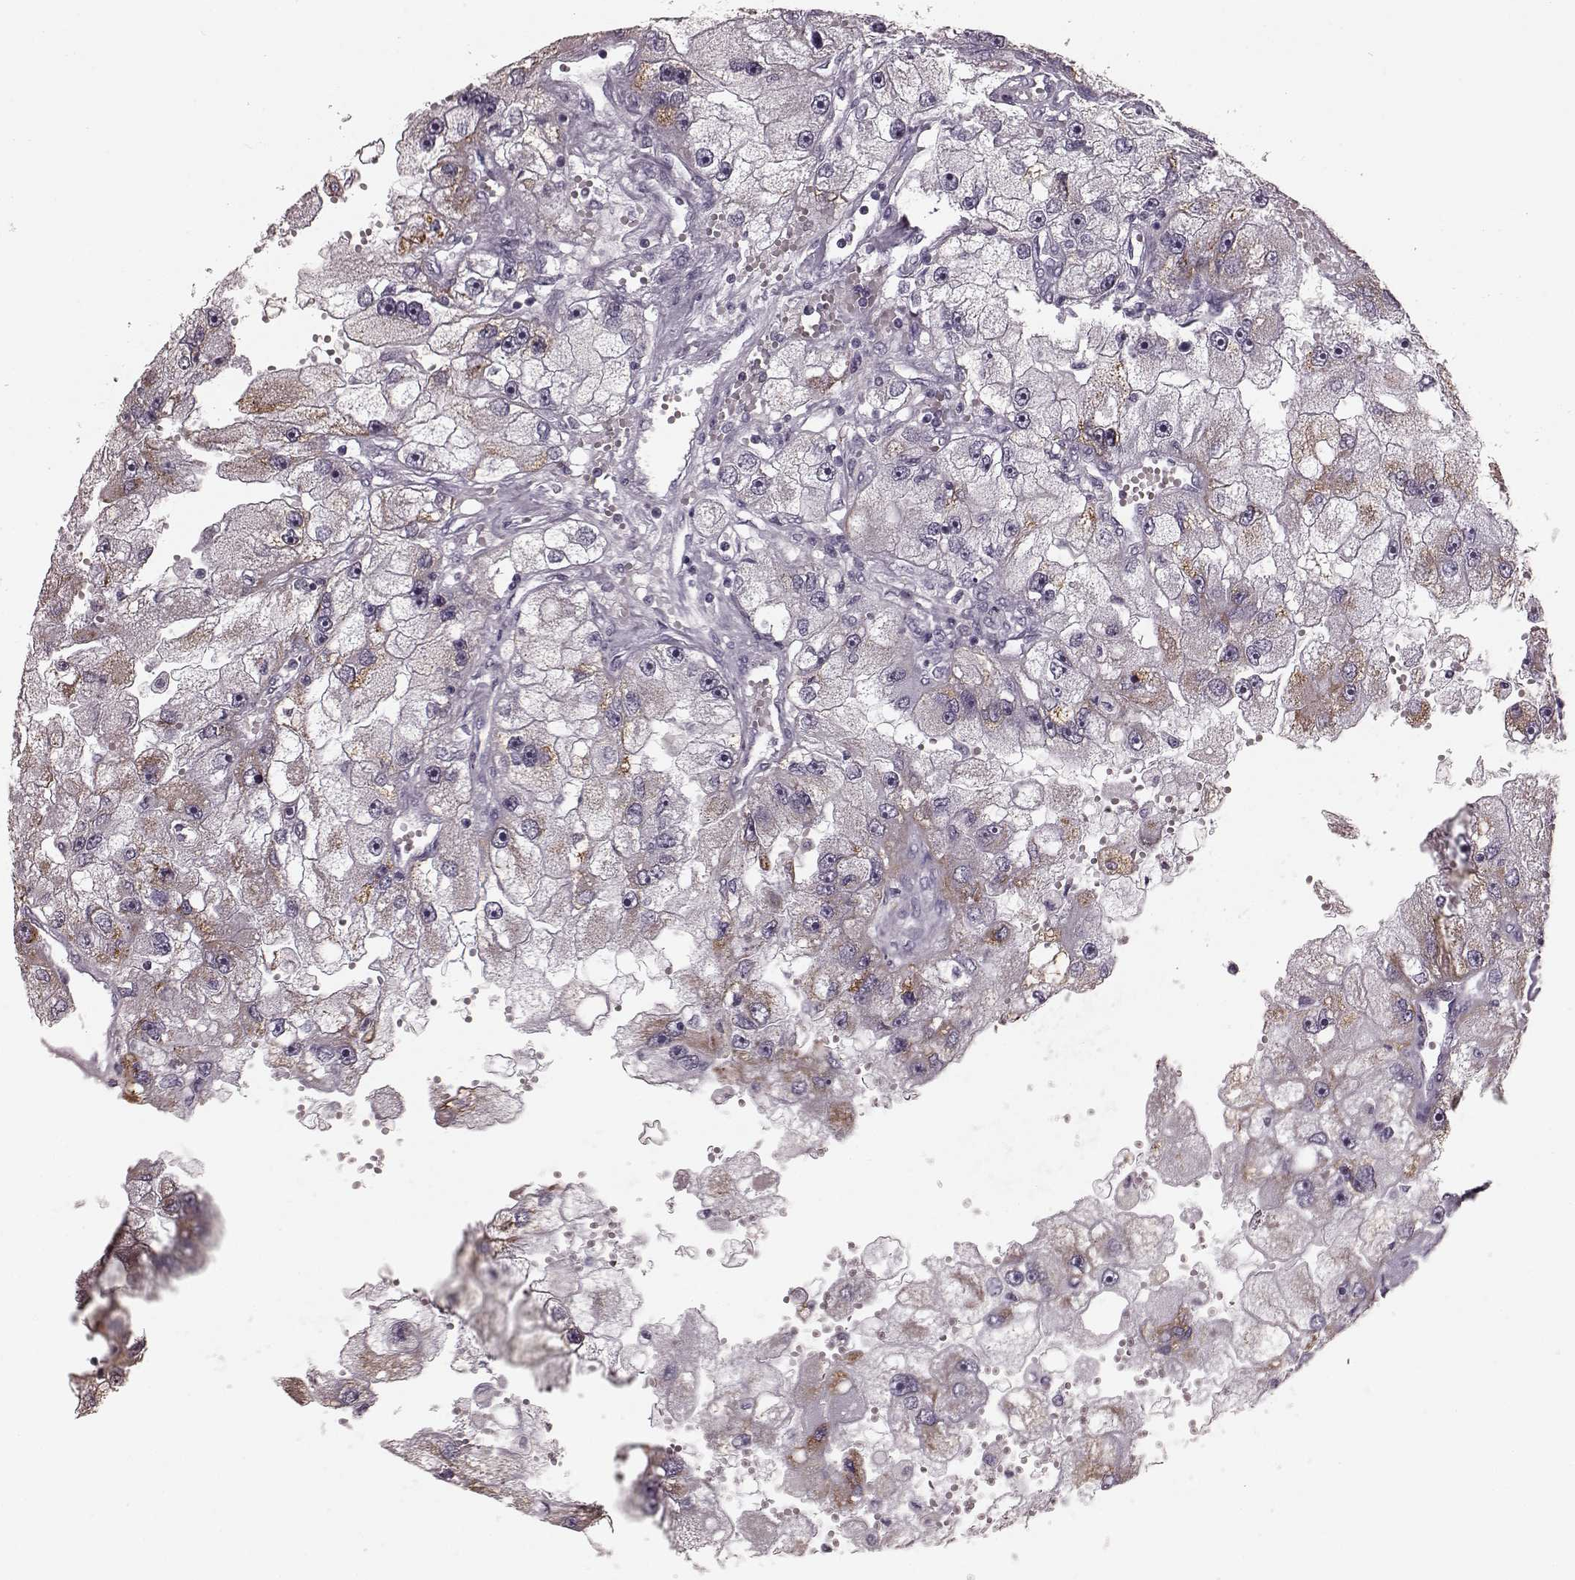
{"staining": {"intensity": "weak", "quantity": "<25%", "location": "cytoplasmic/membranous"}, "tissue": "renal cancer", "cell_type": "Tumor cells", "image_type": "cancer", "snomed": [{"axis": "morphology", "description": "Adenocarcinoma, NOS"}, {"axis": "topography", "description": "Kidney"}], "caption": "Immunohistochemistry (IHC) photomicrograph of neoplastic tissue: human renal cancer (adenocarcinoma) stained with DAB demonstrates no significant protein expression in tumor cells.", "gene": "CST7", "patient": {"sex": "male", "age": 63}}